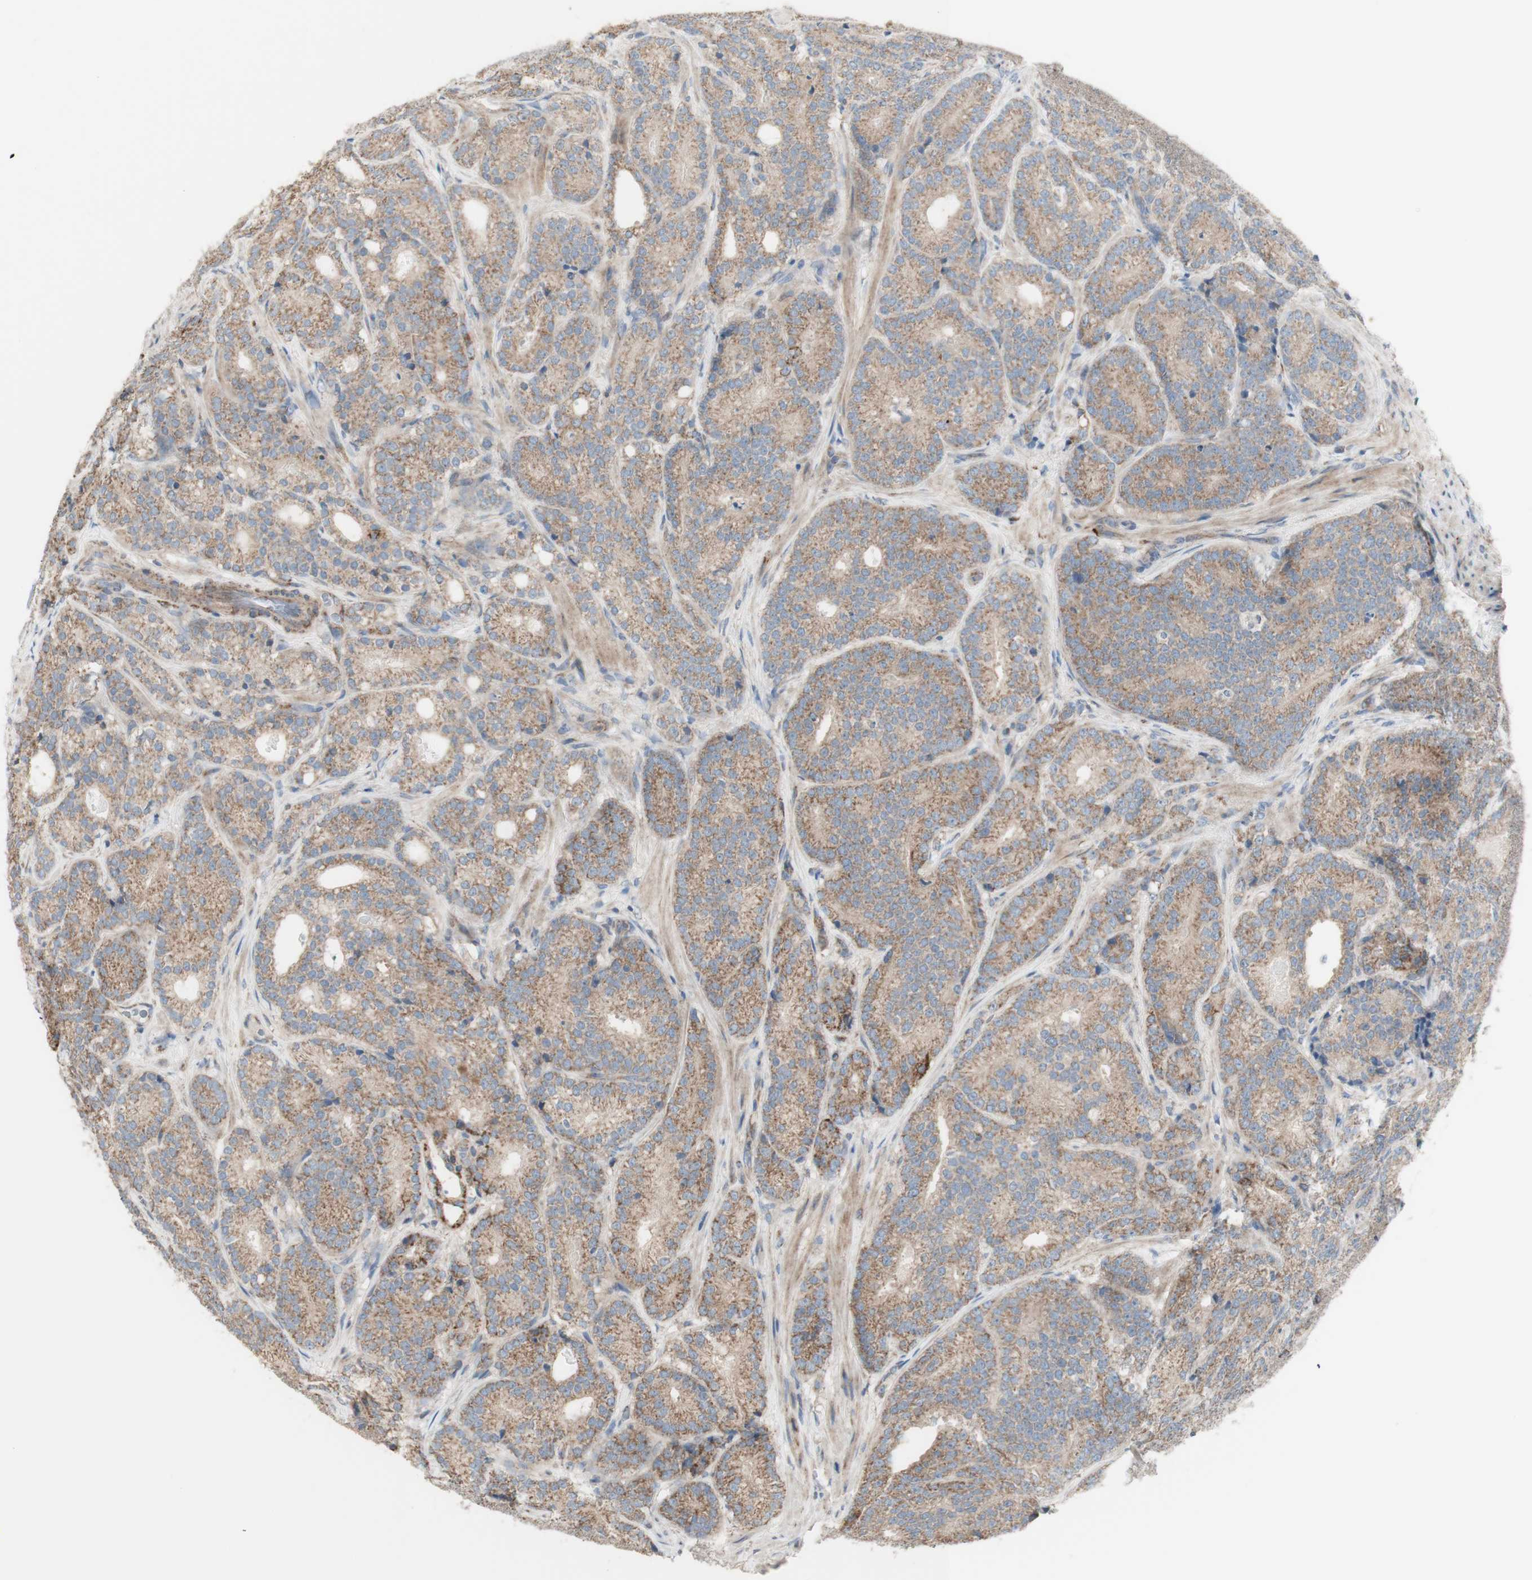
{"staining": {"intensity": "weak", "quantity": "25%-75%", "location": "cytoplasmic/membranous"}, "tissue": "prostate cancer", "cell_type": "Tumor cells", "image_type": "cancer", "snomed": [{"axis": "morphology", "description": "Adenocarcinoma, High grade"}, {"axis": "topography", "description": "Prostate"}], "caption": "Prostate cancer (high-grade adenocarcinoma) was stained to show a protein in brown. There is low levels of weak cytoplasmic/membranous expression in about 25%-75% of tumor cells. Using DAB (3,3'-diaminobenzidine) (brown) and hematoxylin (blue) stains, captured at high magnification using brightfield microscopy.", "gene": "C3orf52", "patient": {"sex": "male", "age": 61}}